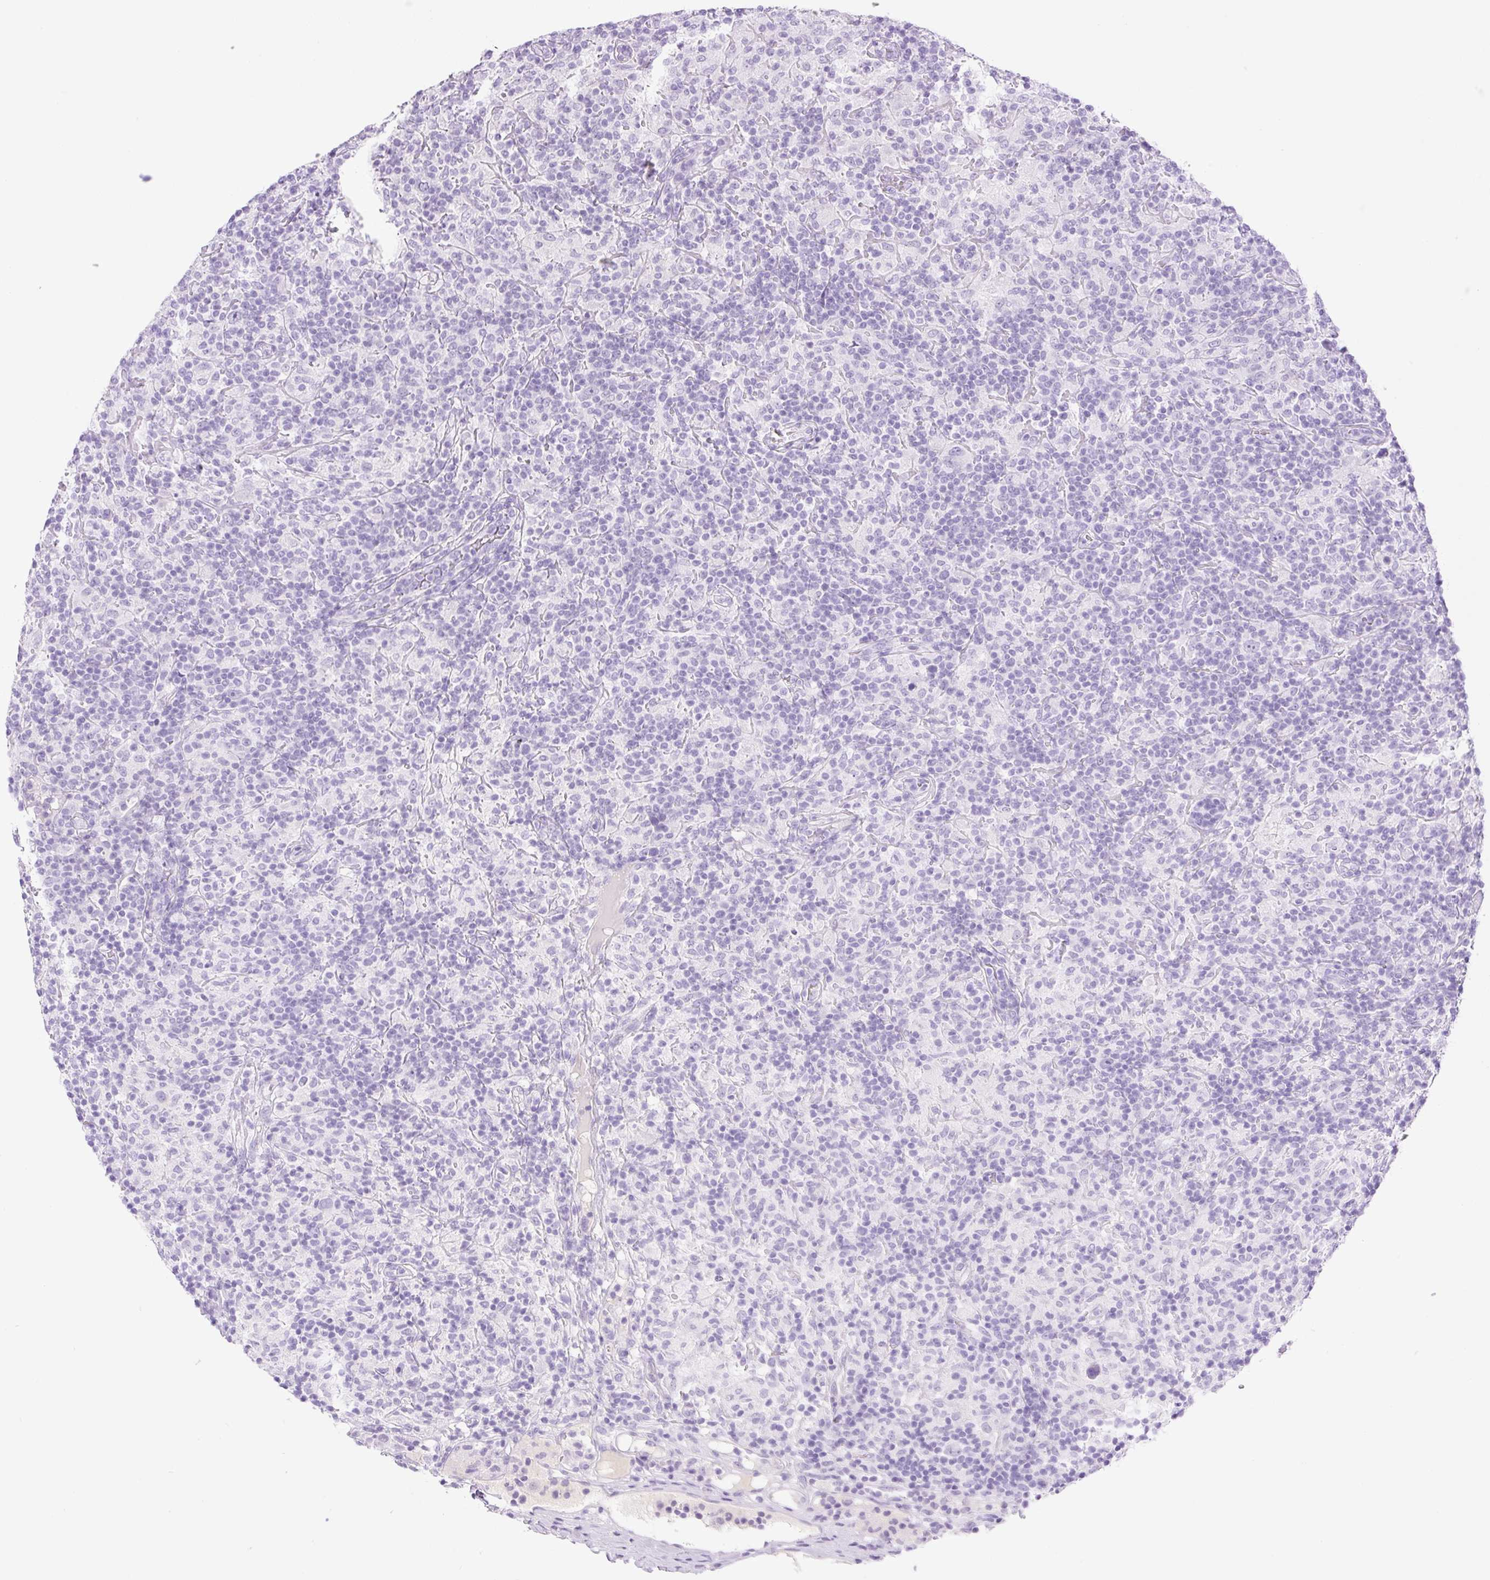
{"staining": {"intensity": "negative", "quantity": "none", "location": "none"}, "tissue": "lymphoma", "cell_type": "Tumor cells", "image_type": "cancer", "snomed": [{"axis": "morphology", "description": "Hodgkin's disease, NOS"}, {"axis": "topography", "description": "Lymph node"}], "caption": "IHC of human lymphoma displays no positivity in tumor cells.", "gene": "PALM3", "patient": {"sex": "male", "age": 70}}